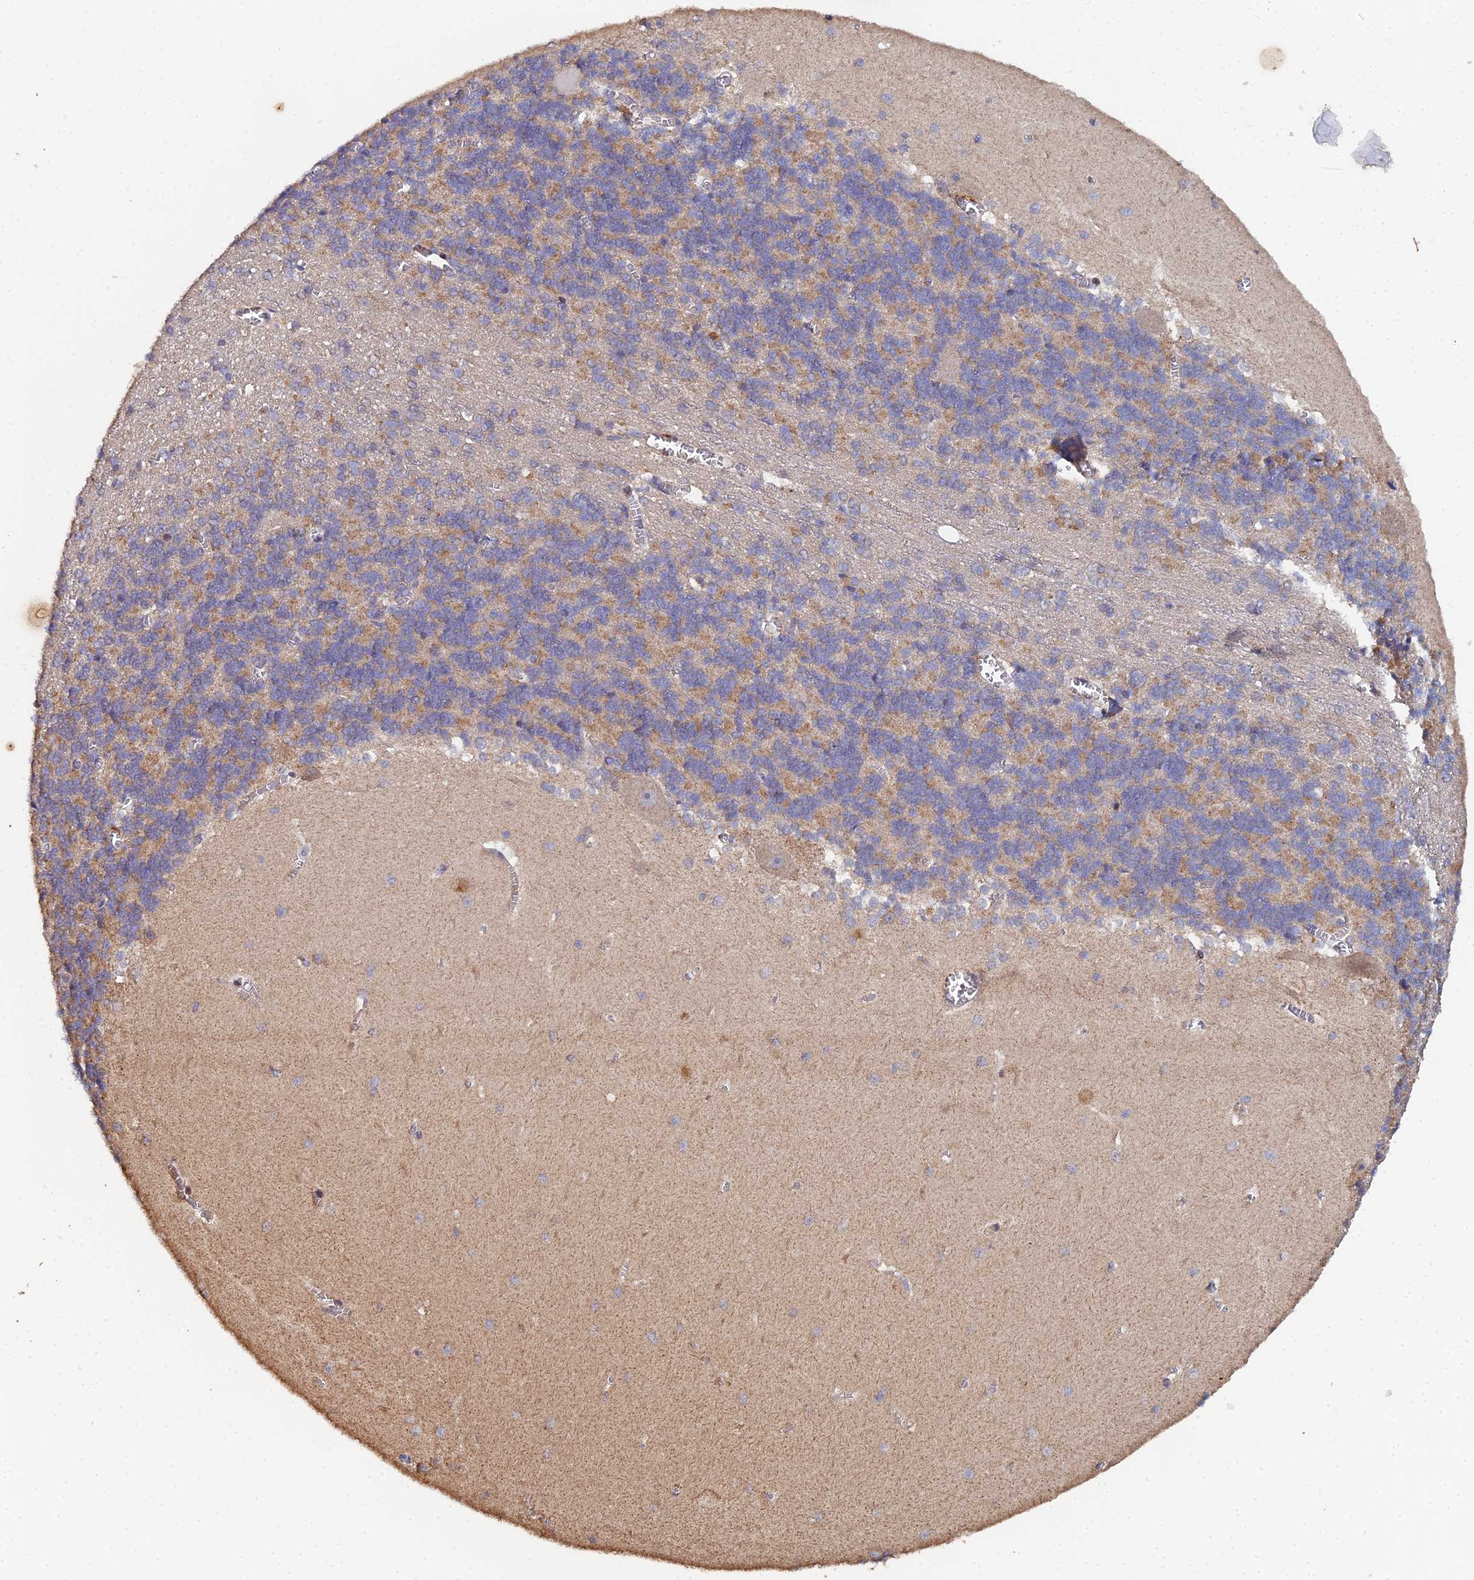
{"staining": {"intensity": "moderate", "quantity": ">75%", "location": "cytoplasmic/membranous"}, "tissue": "cerebellum", "cell_type": "Cells in granular layer", "image_type": "normal", "snomed": [{"axis": "morphology", "description": "Normal tissue, NOS"}, {"axis": "topography", "description": "Cerebellum"}], "caption": "Protein staining shows moderate cytoplasmic/membranous staining in about >75% of cells in granular layer in normal cerebellum.", "gene": "SPANXN4", "patient": {"sex": "male", "age": 37}}